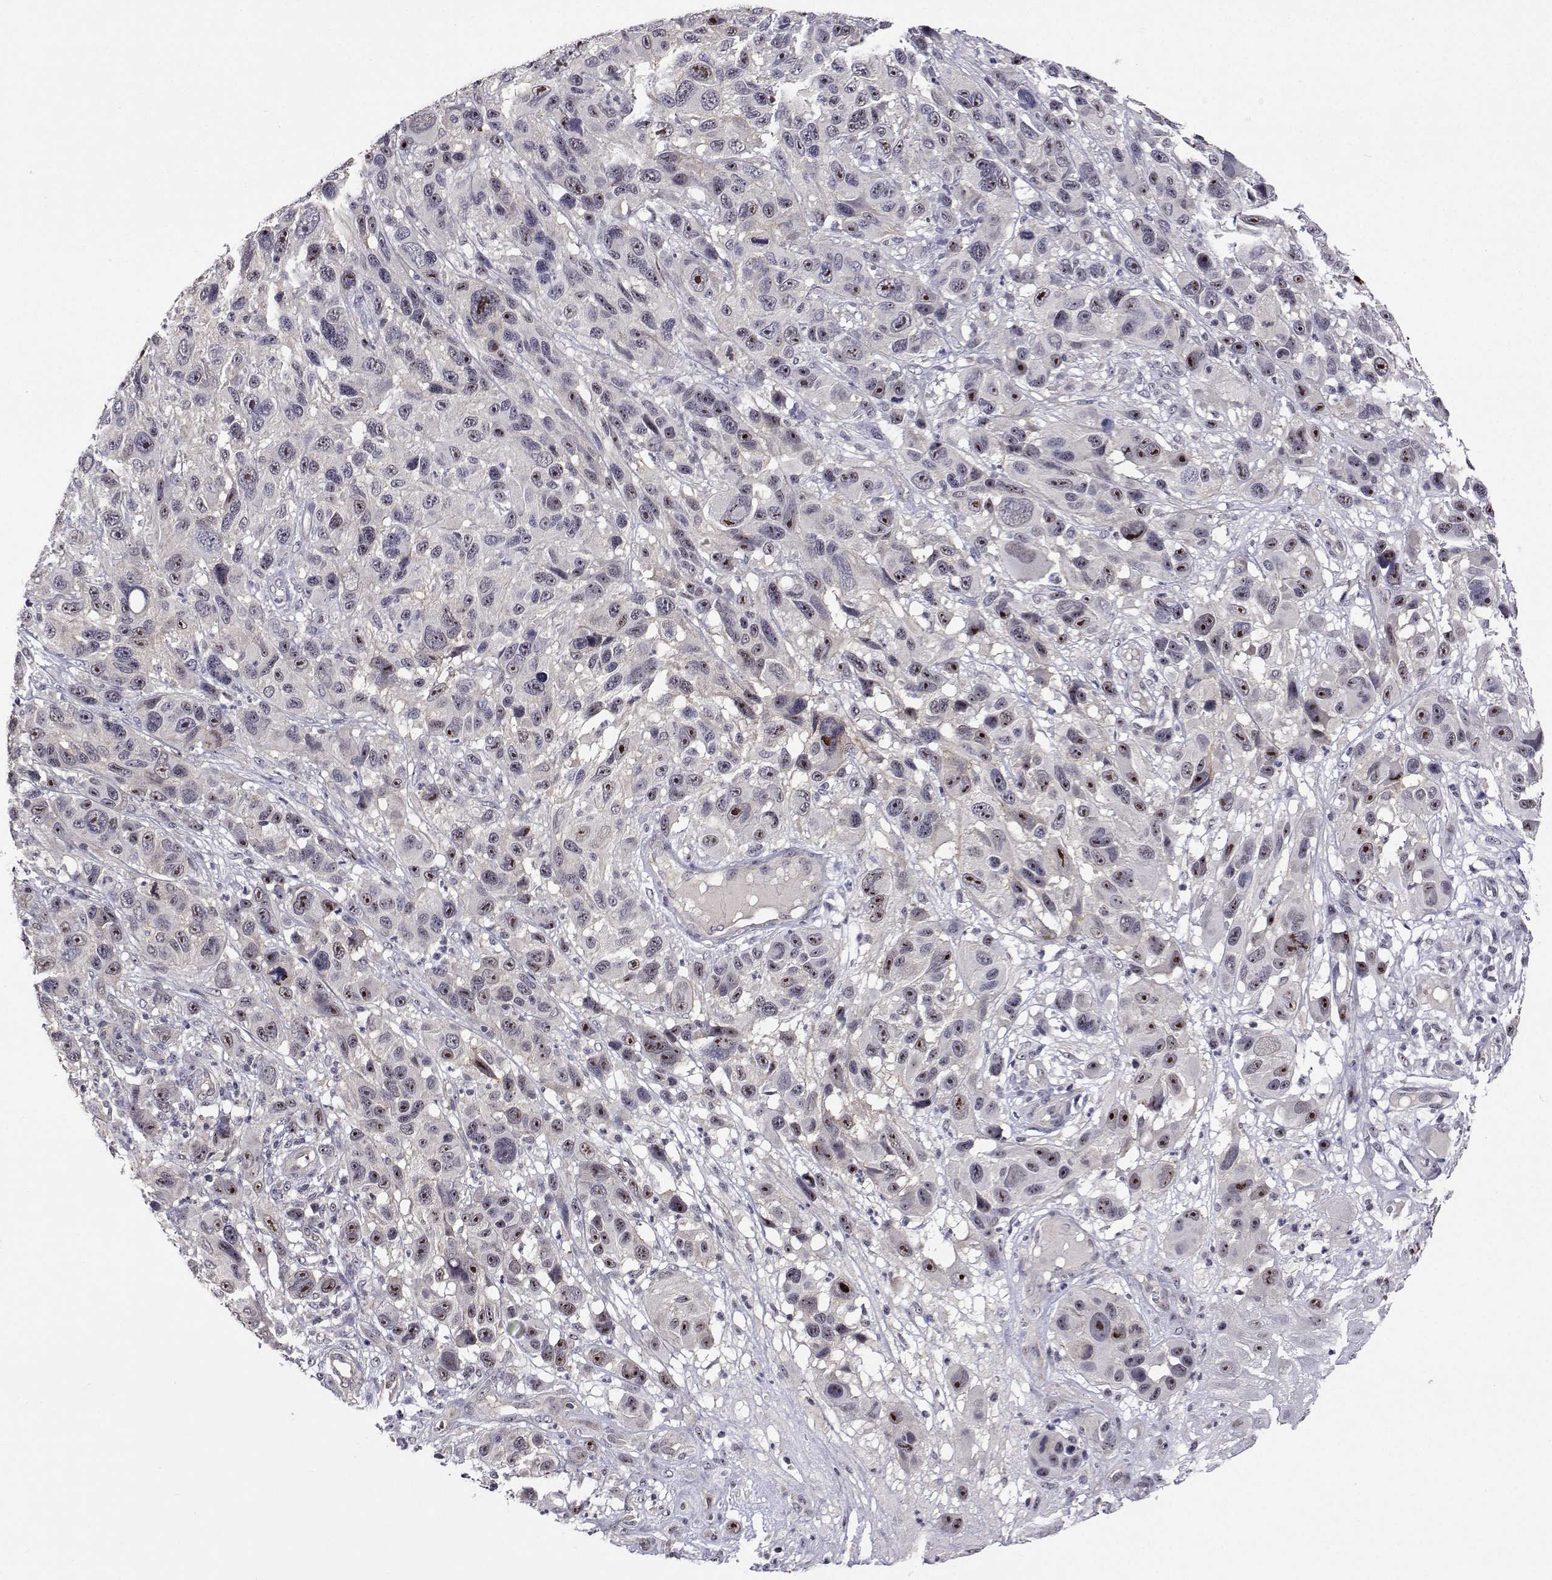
{"staining": {"intensity": "moderate", "quantity": "<25%", "location": "nuclear"}, "tissue": "melanoma", "cell_type": "Tumor cells", "image_type": "cancer", "snomed": [{"axis": "morphology", "description": "Malignant melanoma, NOS"}, {"axis": "topography", "description": "Skin"}], "caption": "Tumor cells display moderate nuclear positivity in about <25% of cells in malignant melanoma.", "gene": "NHP2", "patient": {"sex": "male", "age": 53}}